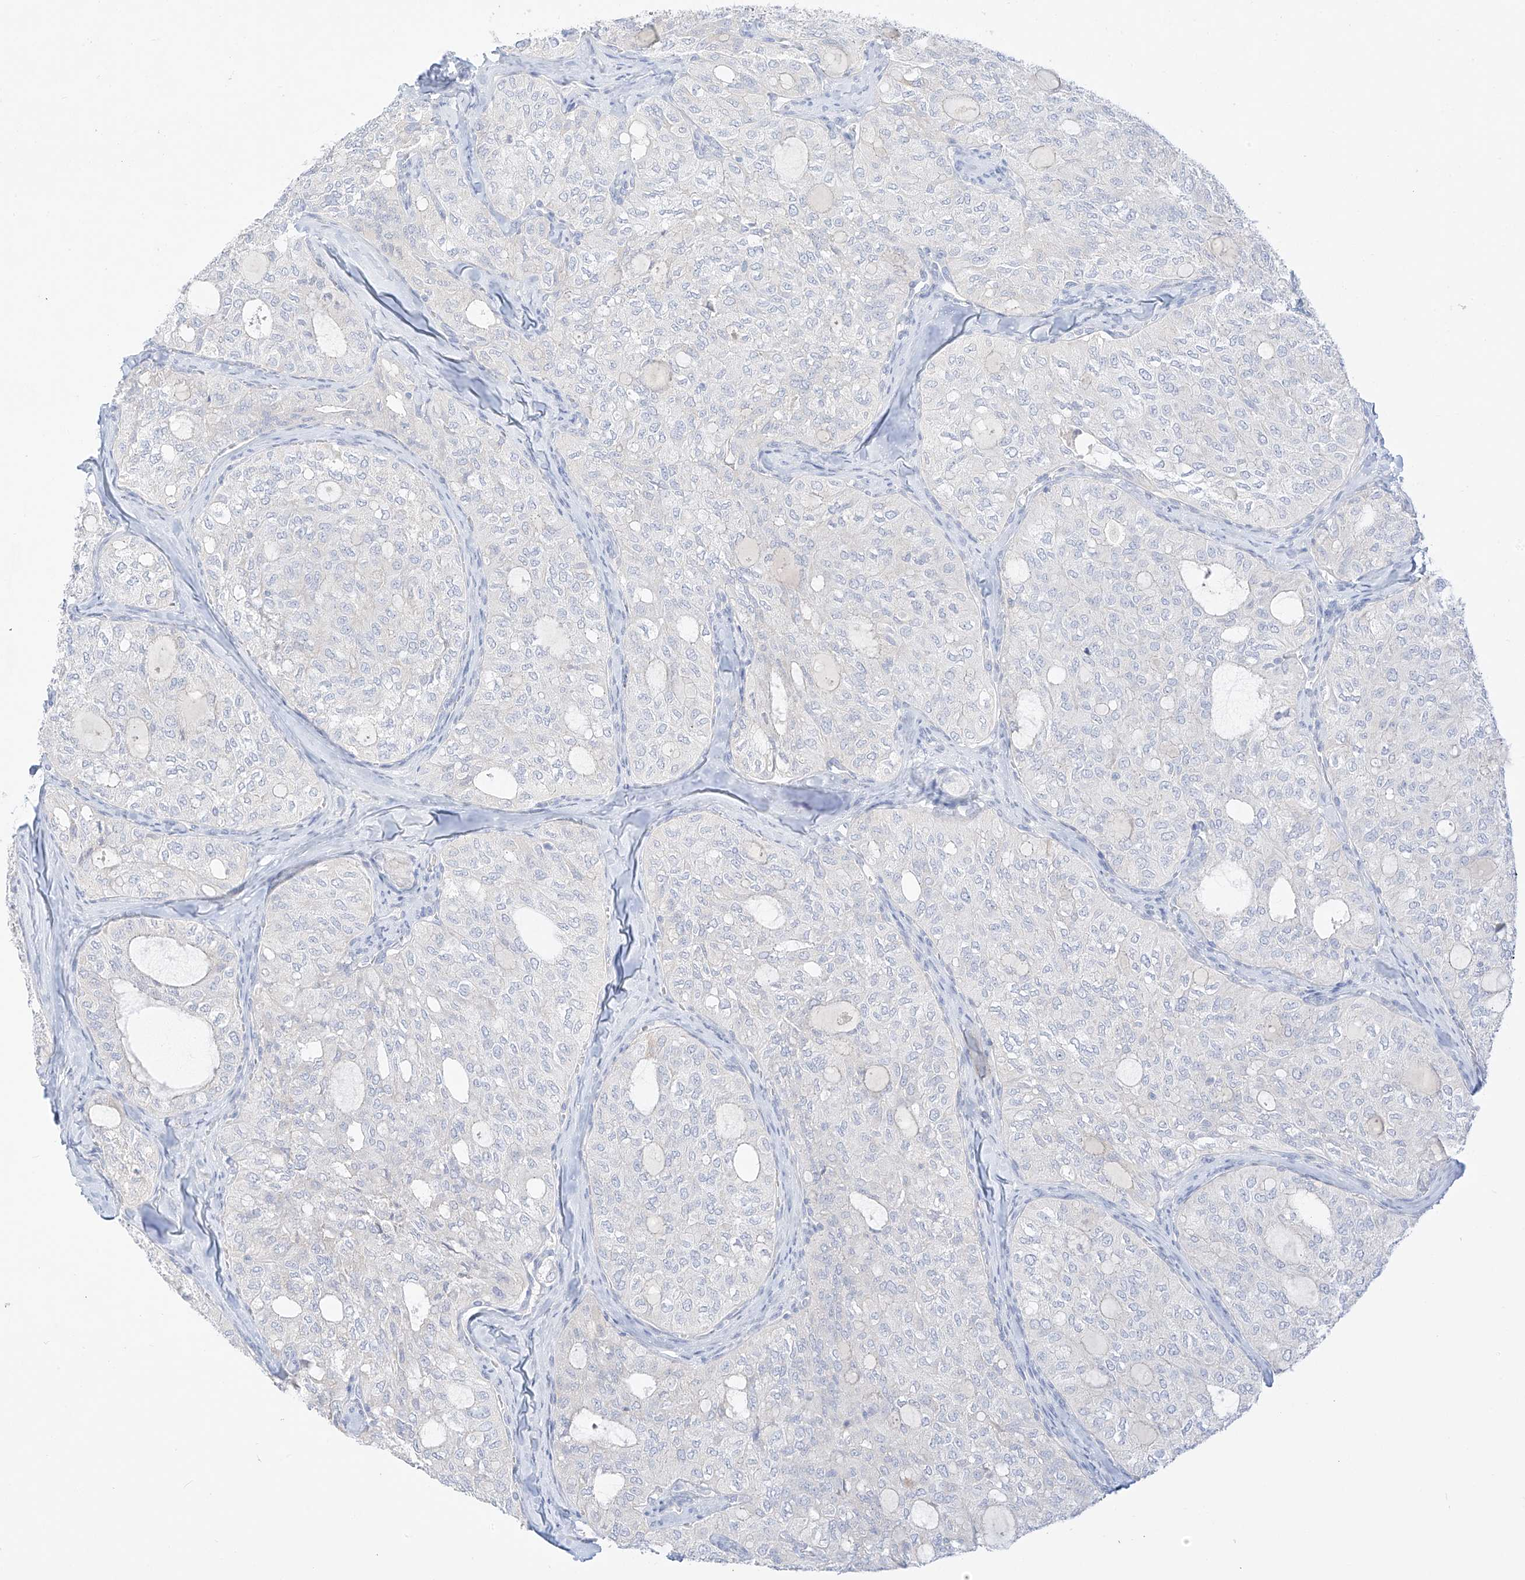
{"staining": {"intensity": "negative", "quantity": "none", "location": "none"}, "tissue": "thyroid cancer", "cell_type": "Tumor cells", "image_type": "cancer", "snomed": [{"axis": "morphology", "description": "Follicular adenoma carcinoma, NOS"}, {"axis": "topography", "description": "Thyroid gland"}], "caption": "This is an immunohistochemistry micrograph of thyroid cancer (follicular adenoma carcinoma). There is no staining in tumor cells.", "gene": "ST3GAL5", "patient": {"sex": "male", "age": 75}}